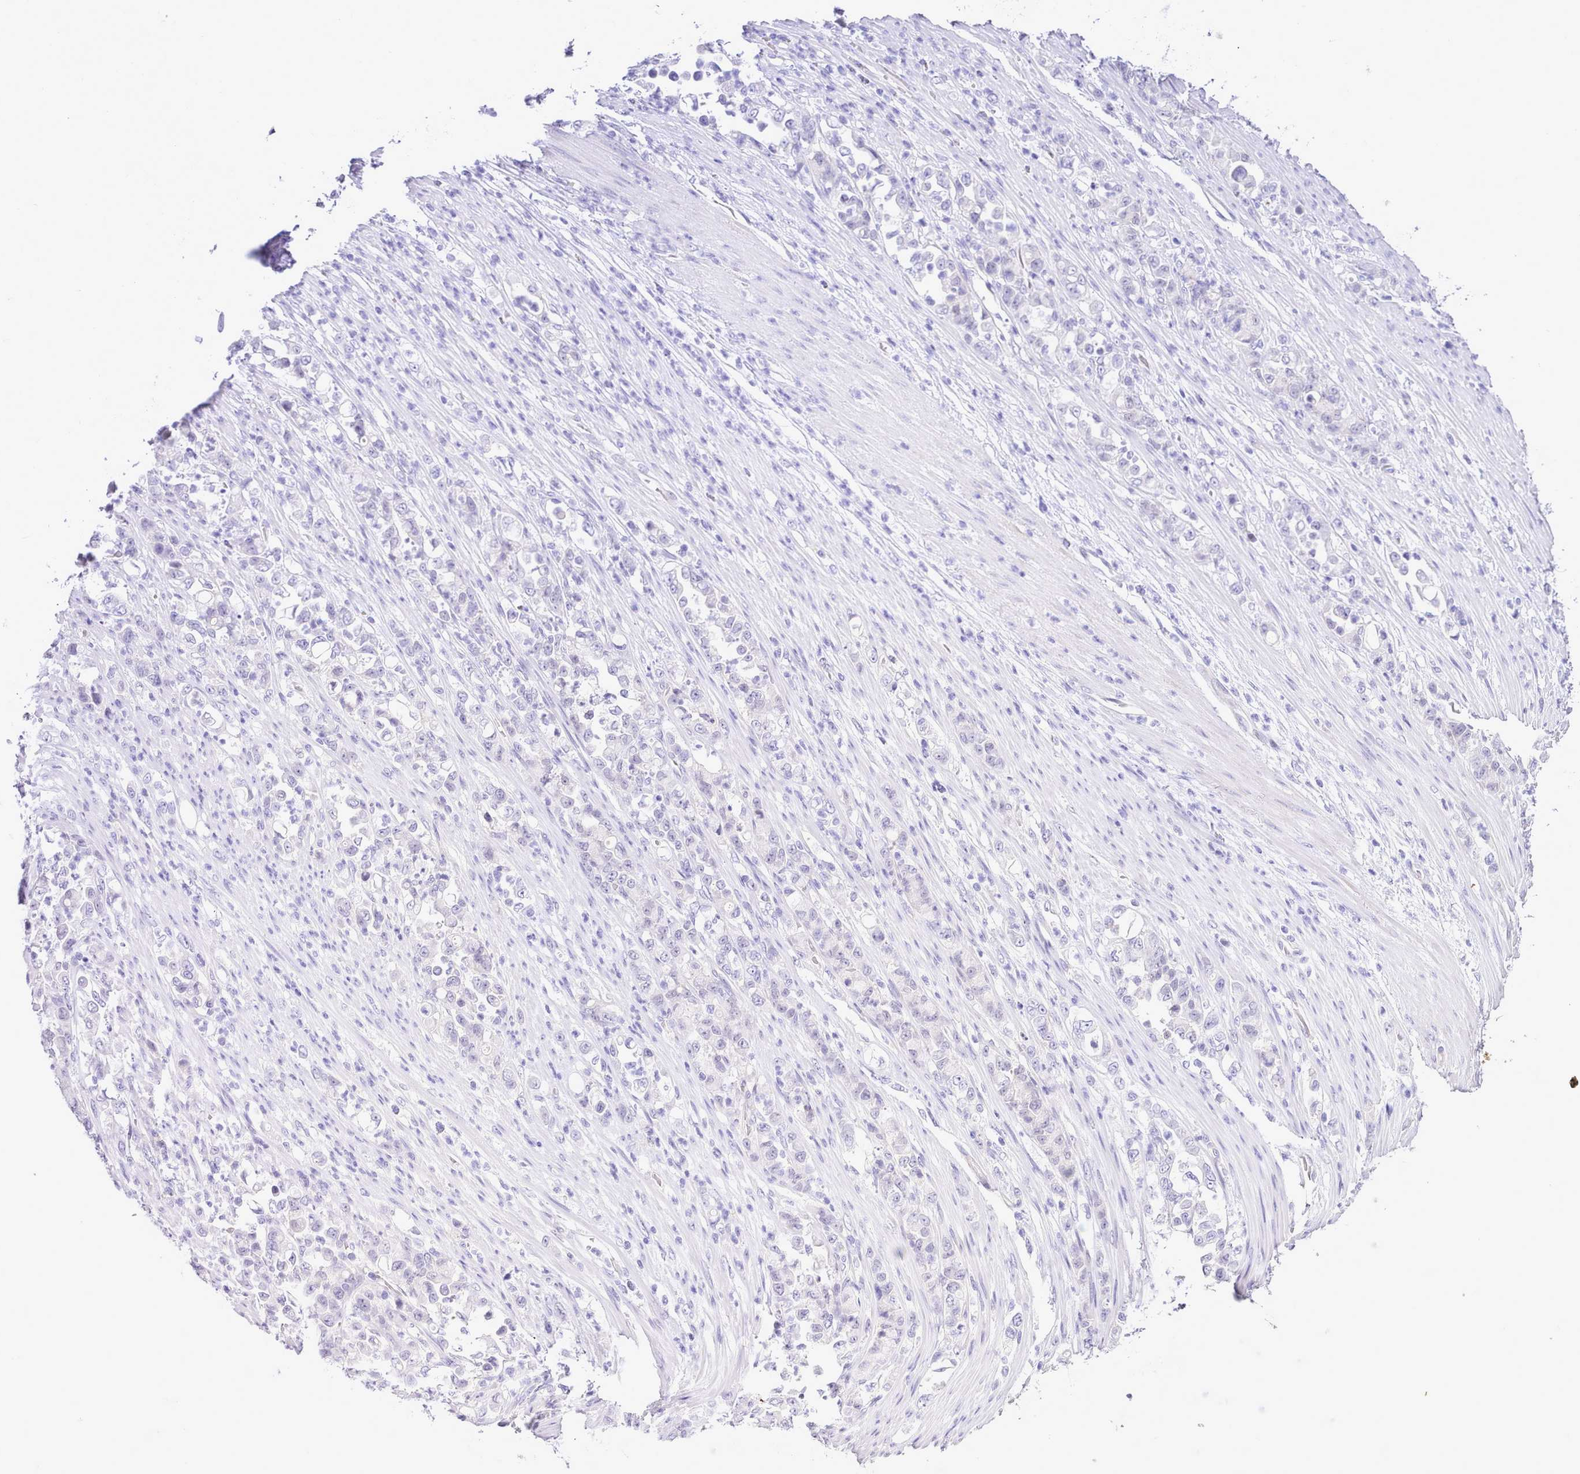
{"staining": {"intensity": "negative", "quantity": "none", "location": "none"}, "tissue": "stomach cancer", "cell_type": "Tumor cells", "image_type": "cancer", "snomed": [{"axis": "morphology", "description": "Normal tissue, NOS"}, {"axis": "morphology", "description": "Adenocarcinoma, NOS"}, {"axis": "topography", "description": "Stomach"}], "caption": "Tumor cells are negative for protein expression in human adenocarcinoma (stomach).", "gene": "LRRC37A", "patient": {"sex": "female", "age": 79}}